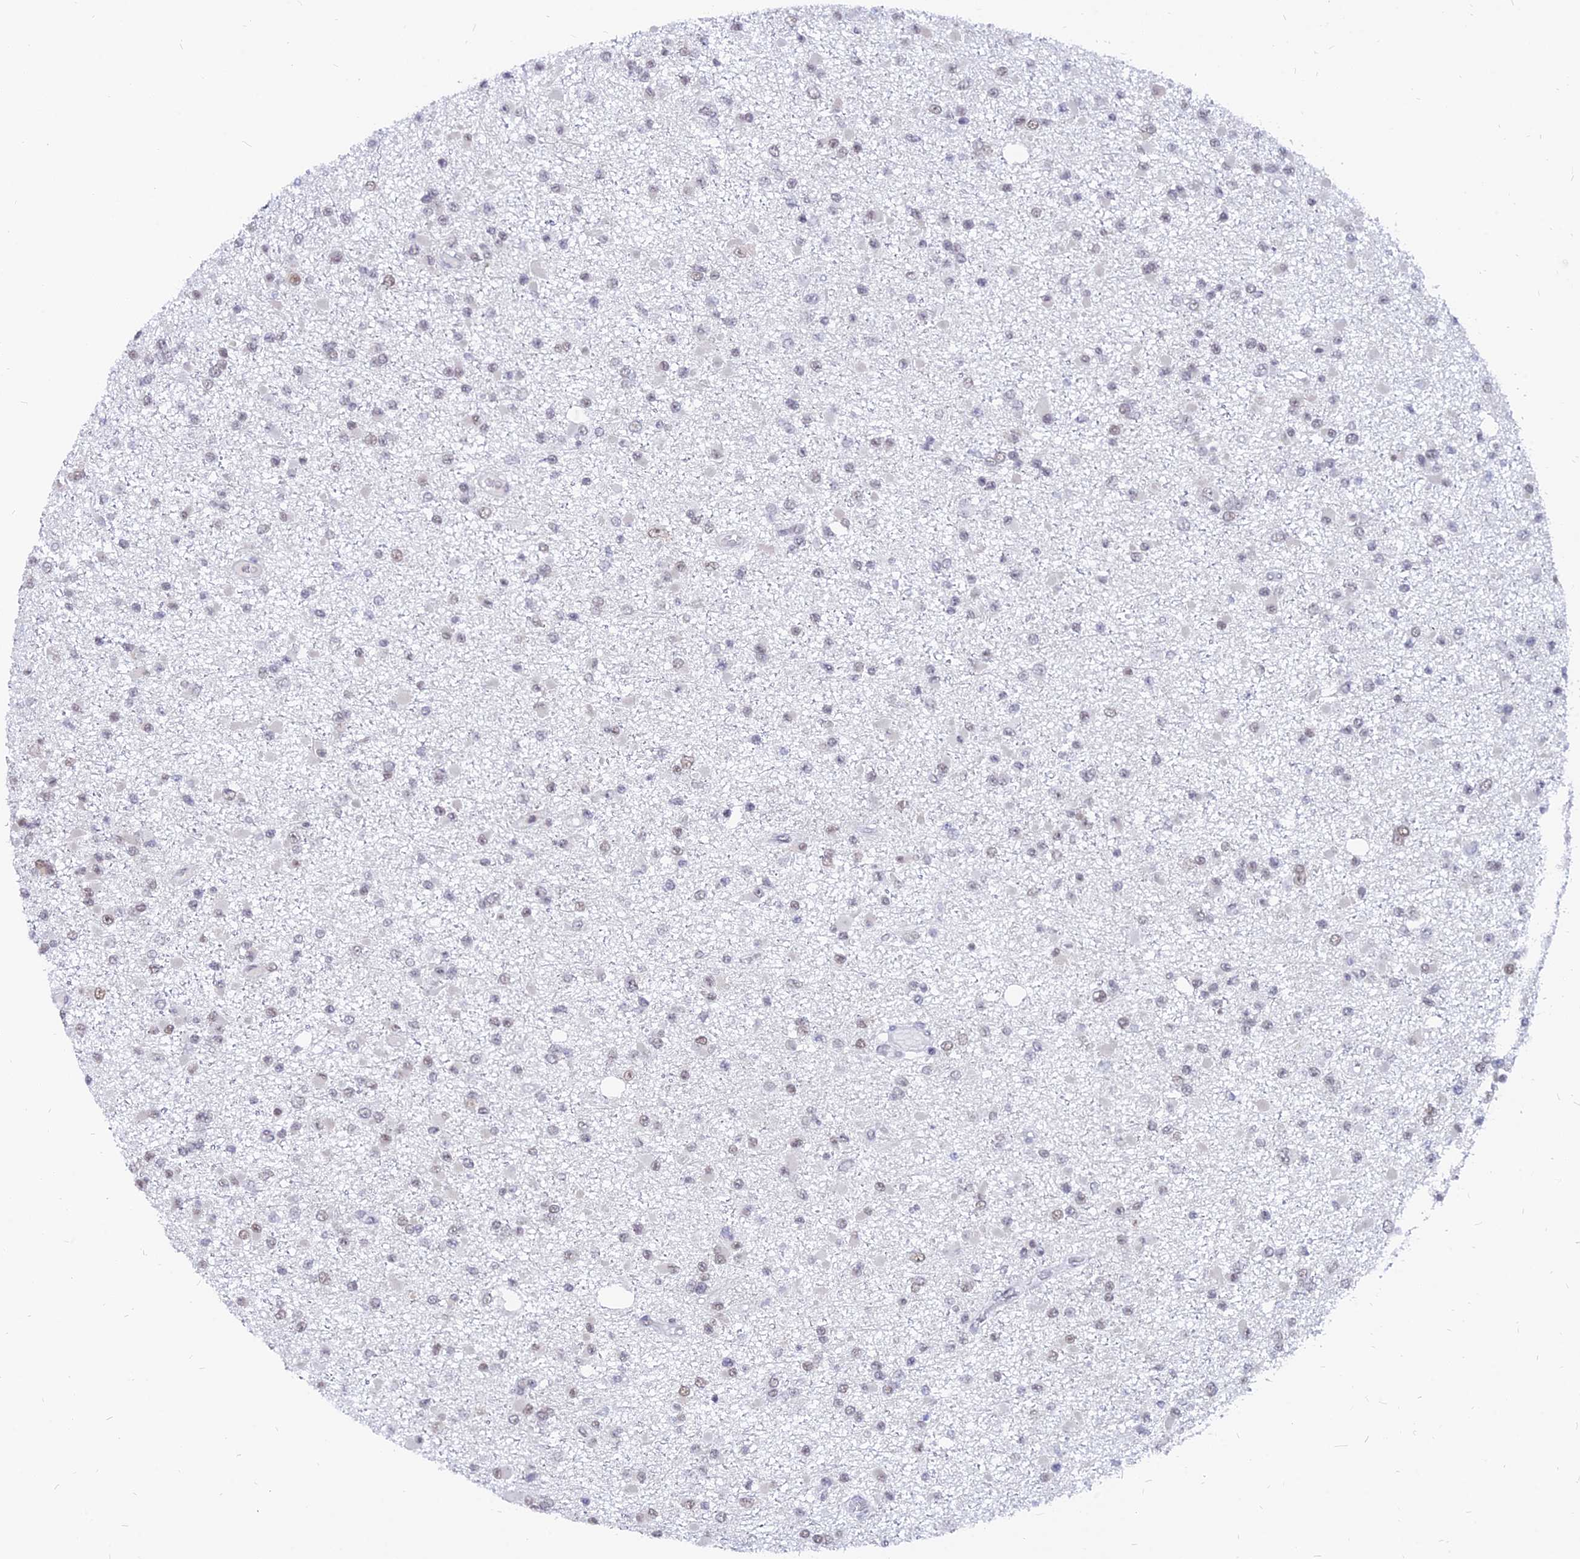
{"staining": {"intensity": "negative", "quantity": "none", "location": "none"}, "tissue": "glioma", "cell_type": "Tumor cells", "image_type": "cancer", "snomed": [{"axis": "morphology", "description": "Glioma, malignant, Low grade"}, {"axis": "topography", "description": "Brain"}], "caption": "Immunohistochemistry image of human glioma stained for a protein (brown), which demonstrates no expression in tumor cells.", "gene": "DPY30", "patient": {"sex": "female", "age": 22}}